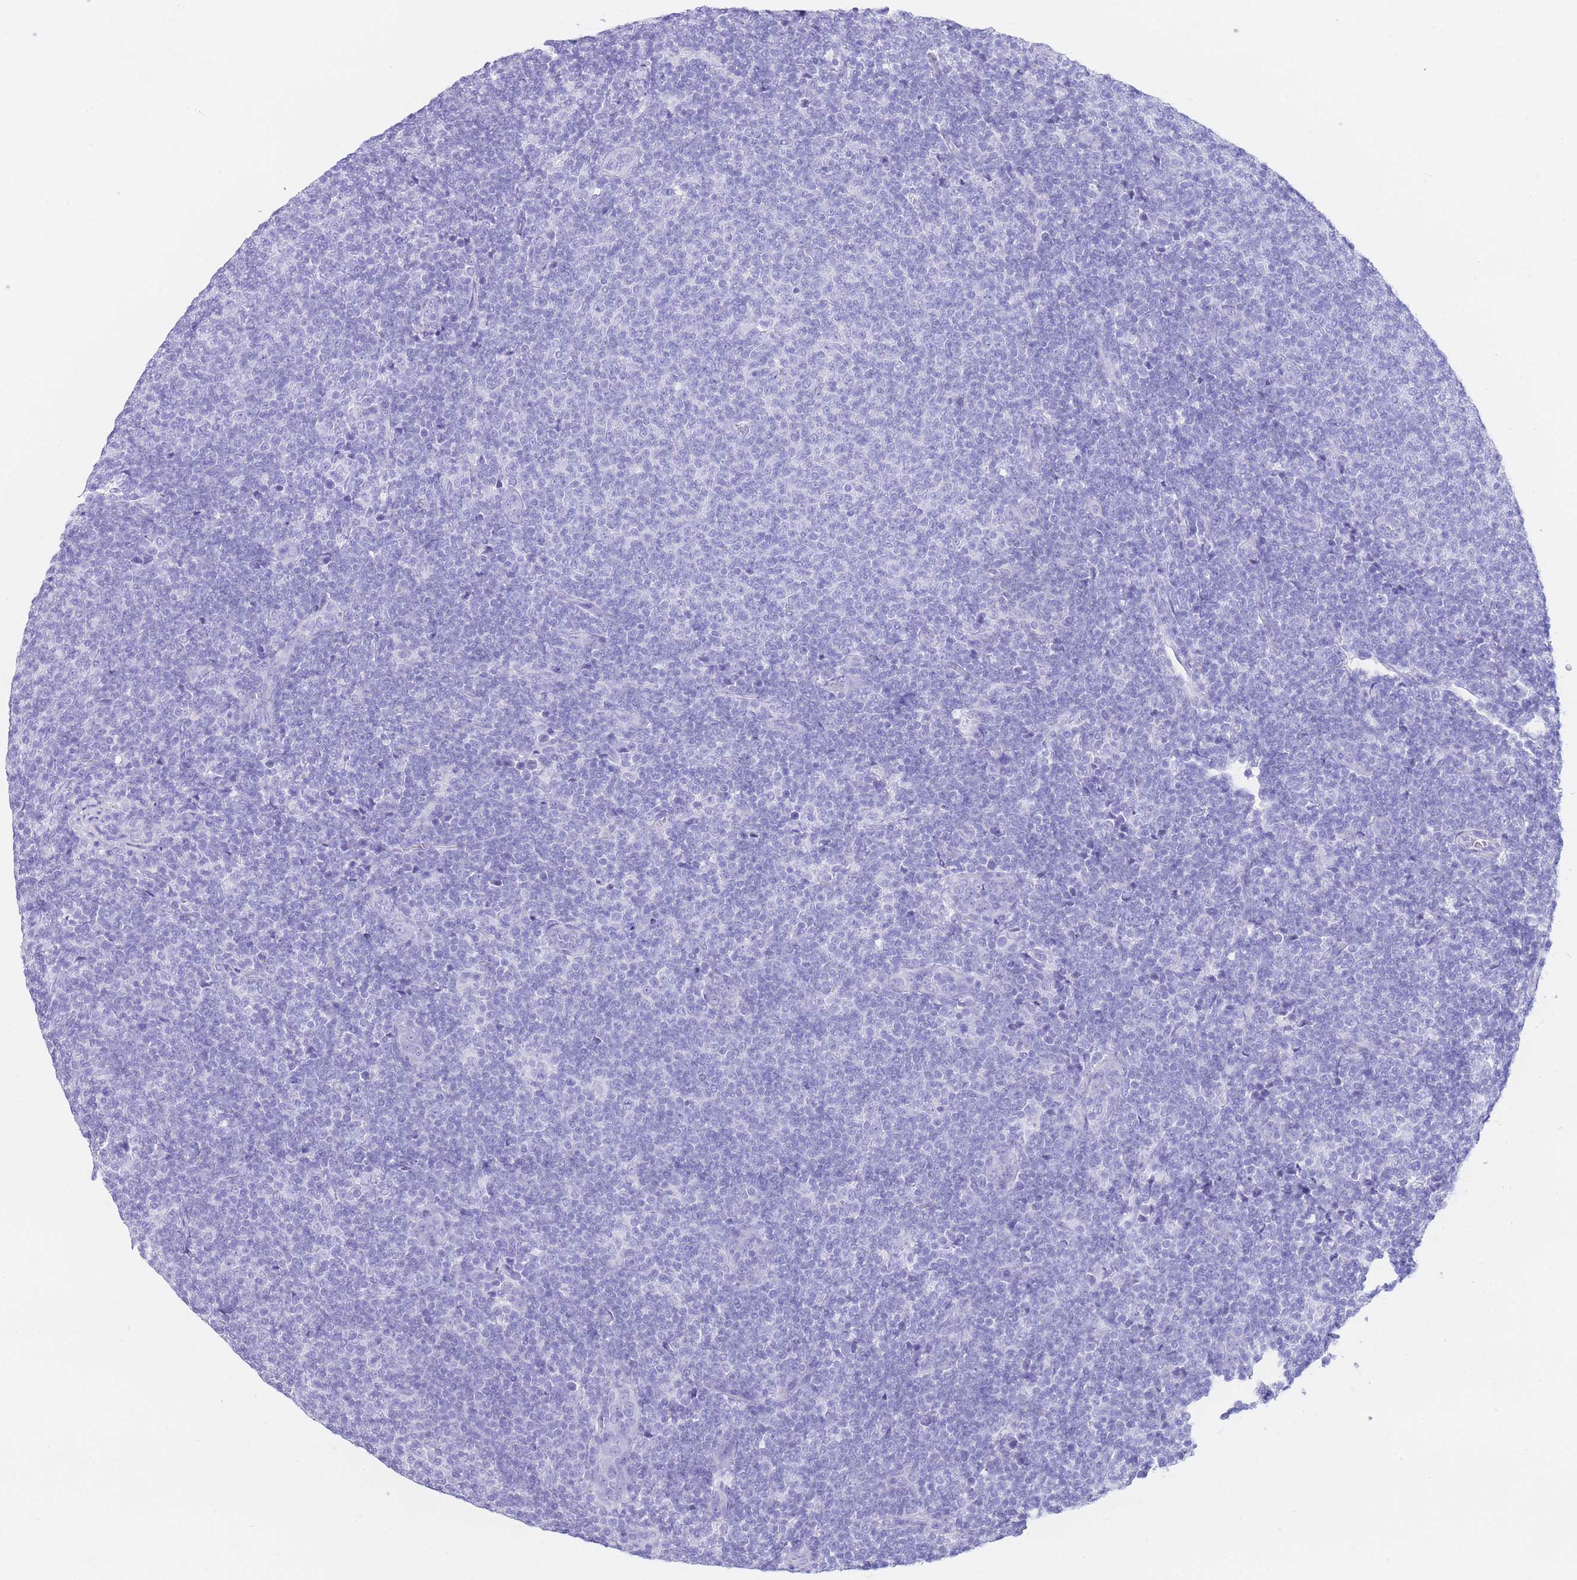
{"staining": {"intensity": "negative", "quantity": "none", "location": "none"}, "tissue": "lymphoma", "cell_type": "Tumor cells", "image_type": "cancer", "snomed": [{"axis": "morphology", "description": "Malignant lymphoma, non-Hodgkin's type, Low grade"}, {"axis": "topography", "description": "Lymph node"}], "caption": "IHC histopathology image of neoplastic tissue: human malignant lymphoma, non-Hodgkin's type (low-grade) stained with DAB shows no significant protein expression in tumor cells. (DAB (3,3'-diaminobenzidine) immunohistochemistry with hematoxylin counter stain).", "gene": "SLCO1B3", "patient": {"sex": "male", "age": 66}}